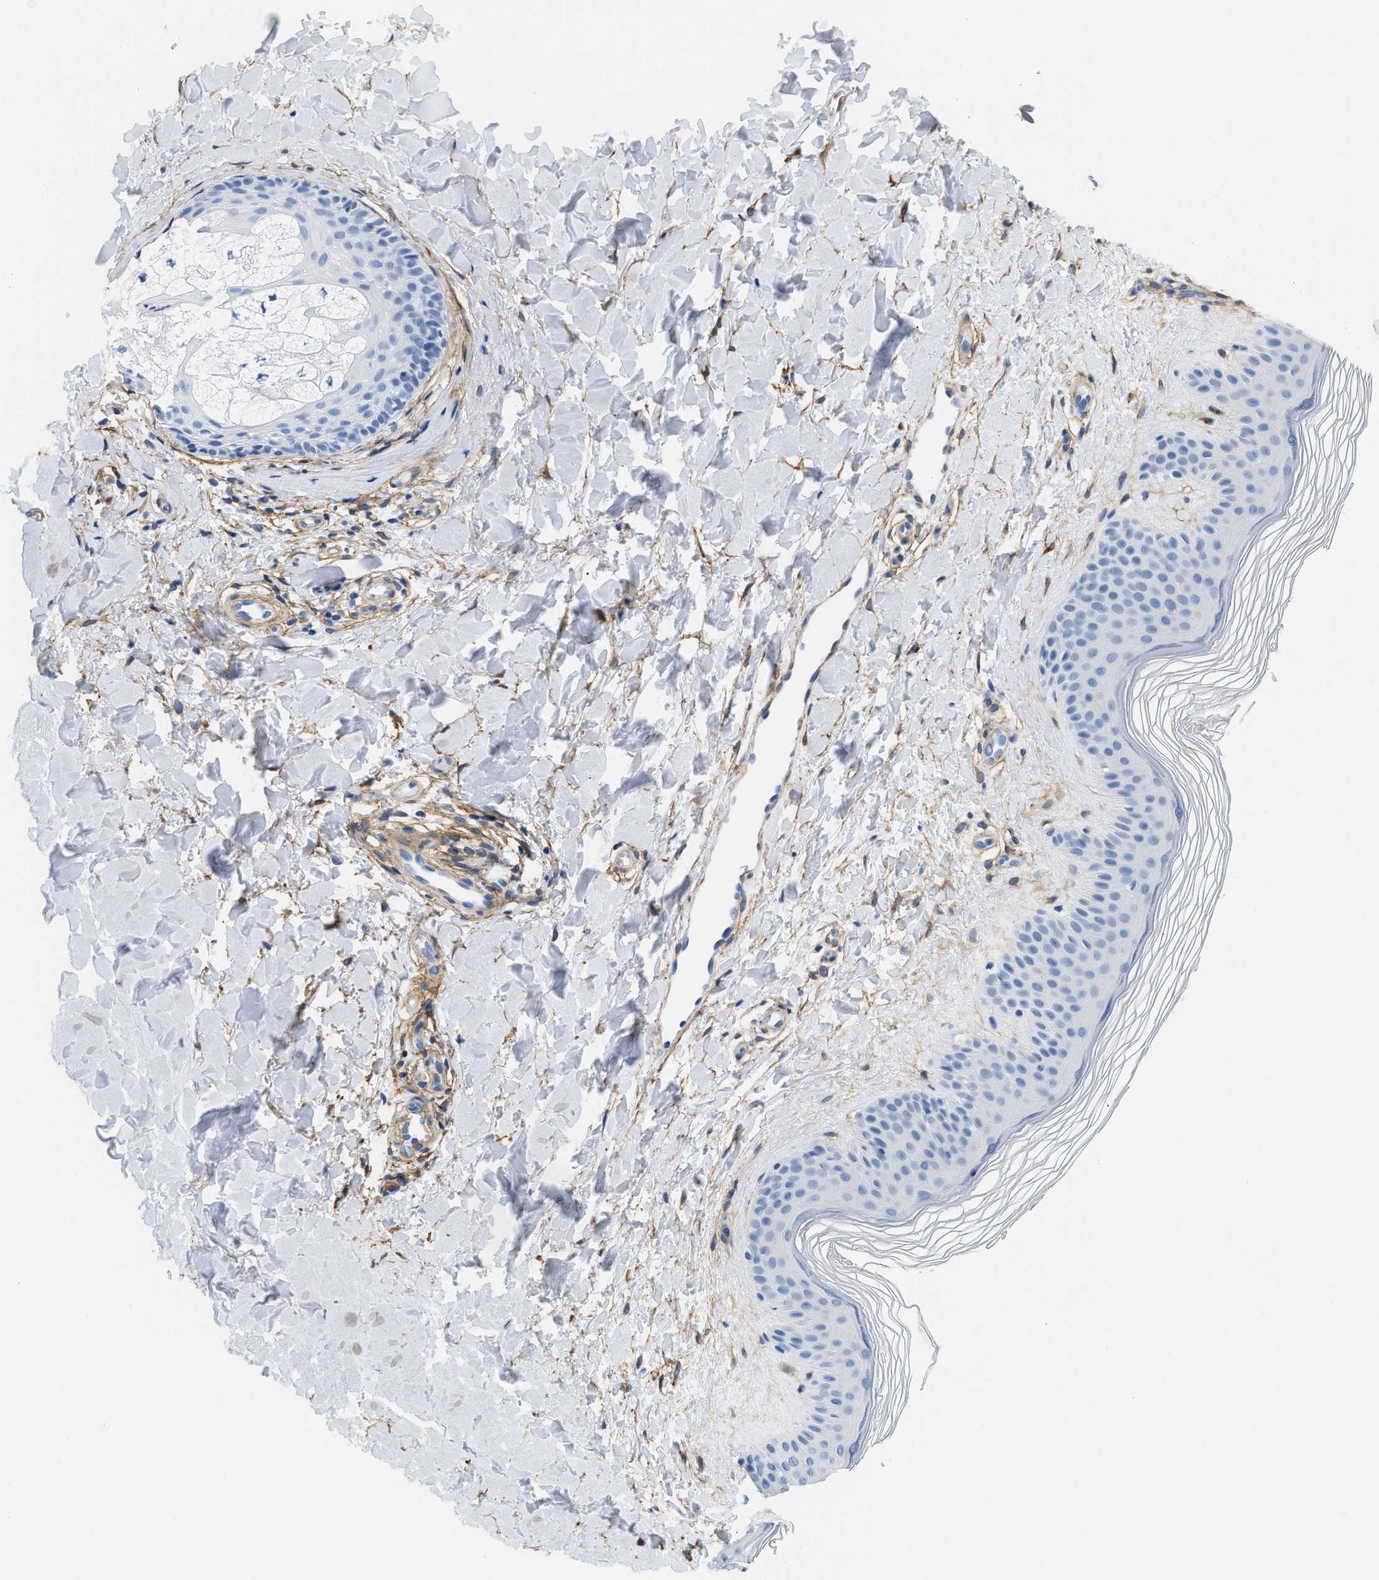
{"staining": {"intensity": "moderate", "quantity": ">75%", "location": "cytoplasmic/membranous"}, "tissue": "skin", "cell_type": "Fibroblasts", "image_type": "normal", "snomed": [{"axis": "morphology", "description": "Normal tissue, NOS"}, {"axis": "morphology", "description": "Malignant melanoma, Metastatic site"}, {"axis": "topography", "description": "Skin"}], "caption": "The photomicrograph shows immunohistochemical staining of benign skin. There is moderate cytoplasmic/membranous expression is seen in approximately >75% of fibroblasts. (Brightfield microscopy of DAB IHC at high magnification).", "gene": "PDGFRB", "patient": {"sex": "male", "age": 41}}